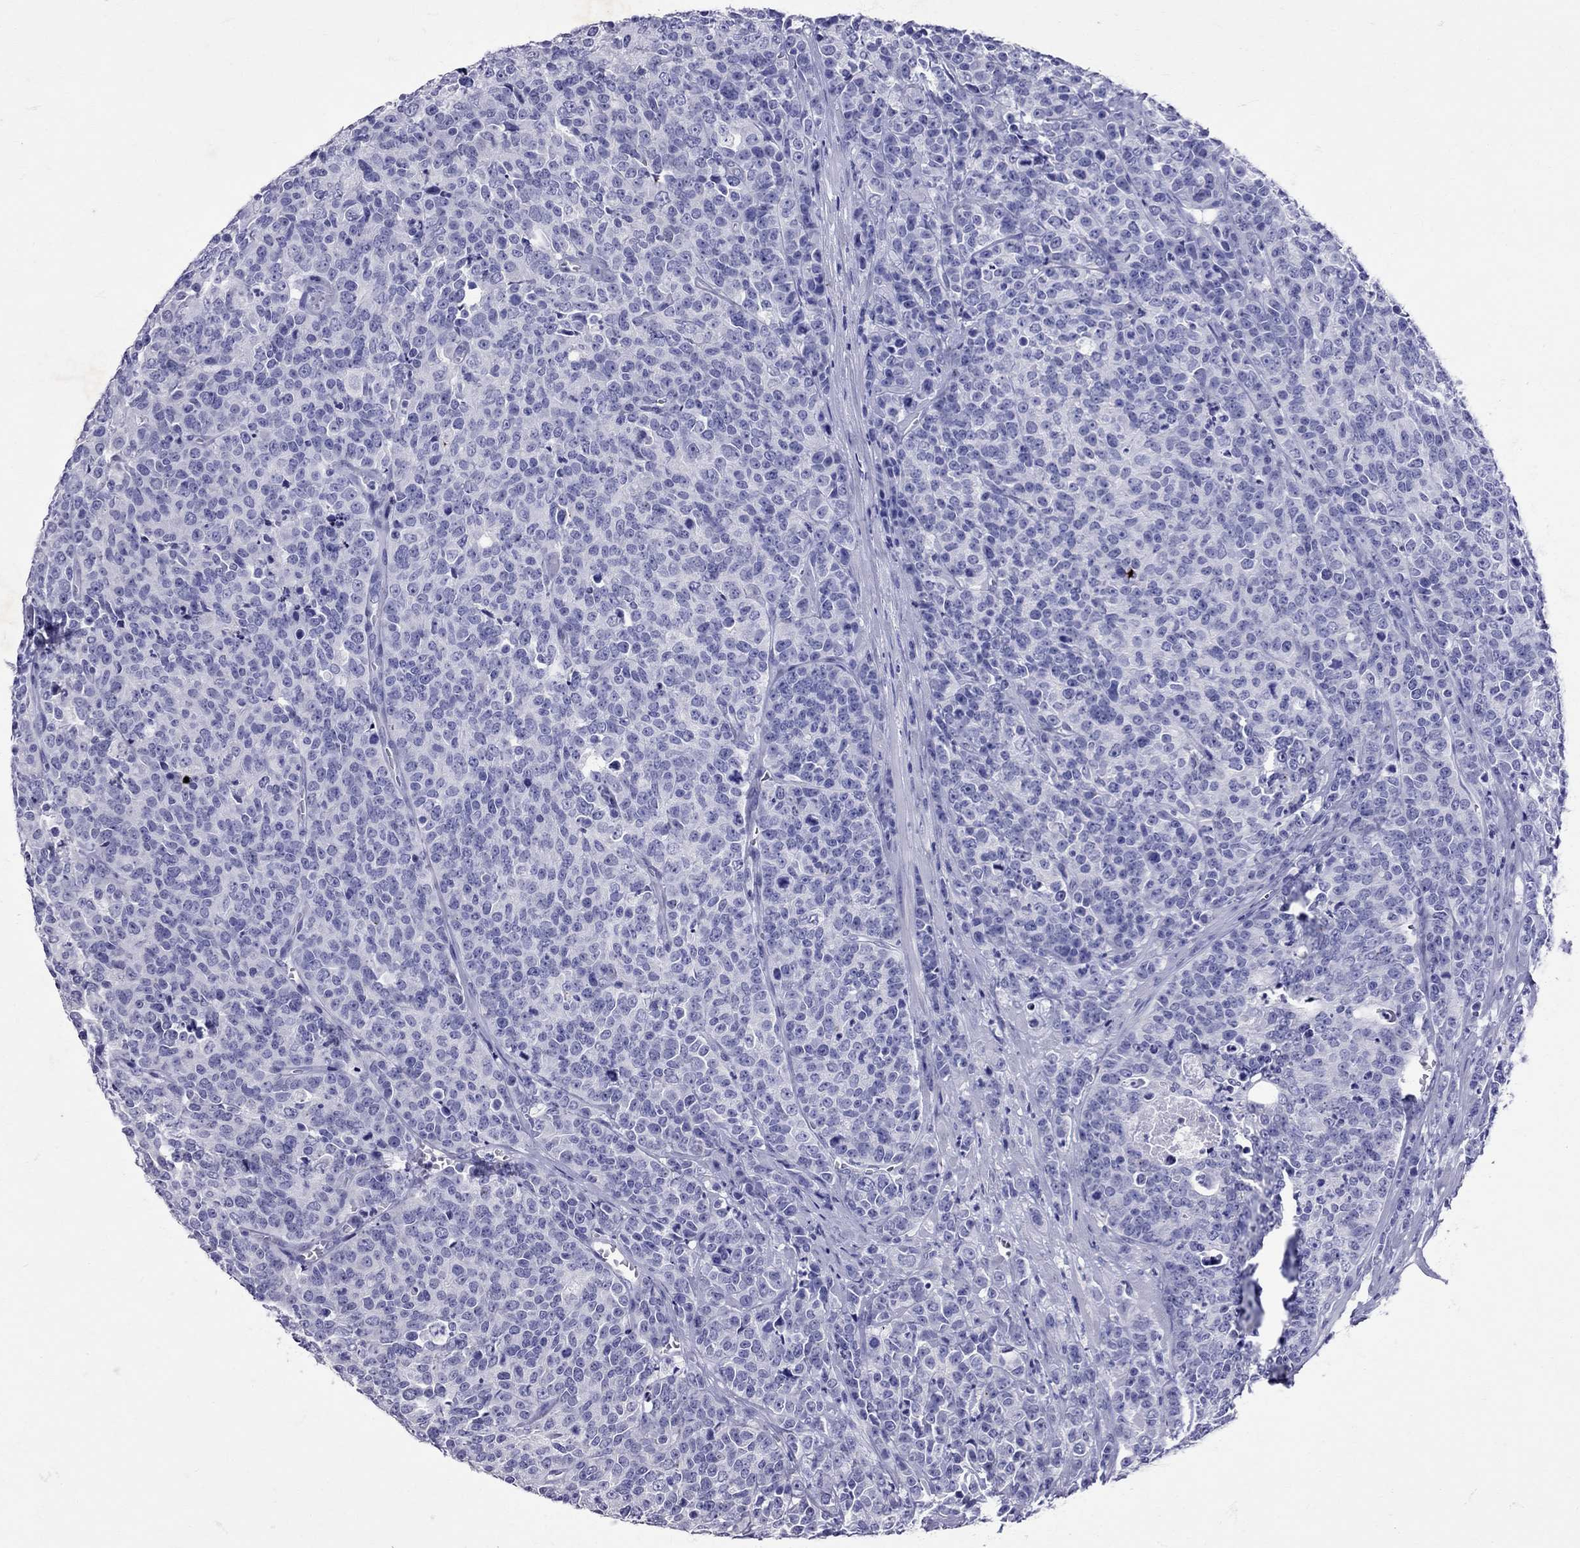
{"staining": {"intensity": "negative", "quantity": "none", "location": "none"}, "tissue": "prostate cancer", "cell_type": "Tumor cells", "image_type": "cancer", "snomed": [{"axis": "morphology", "description": "Adenocarcinoma, NOS"}, {"axis": "topography", "description": "Prostate"}], "caption": "High power microscopy image of an immunohistochemistry (IHC) micrograph of prostate adenocarcinoma, revealing no significant positivity in tumor cells.", "gene": "AVP", "patient": {"sex": "male", "age": 67}}